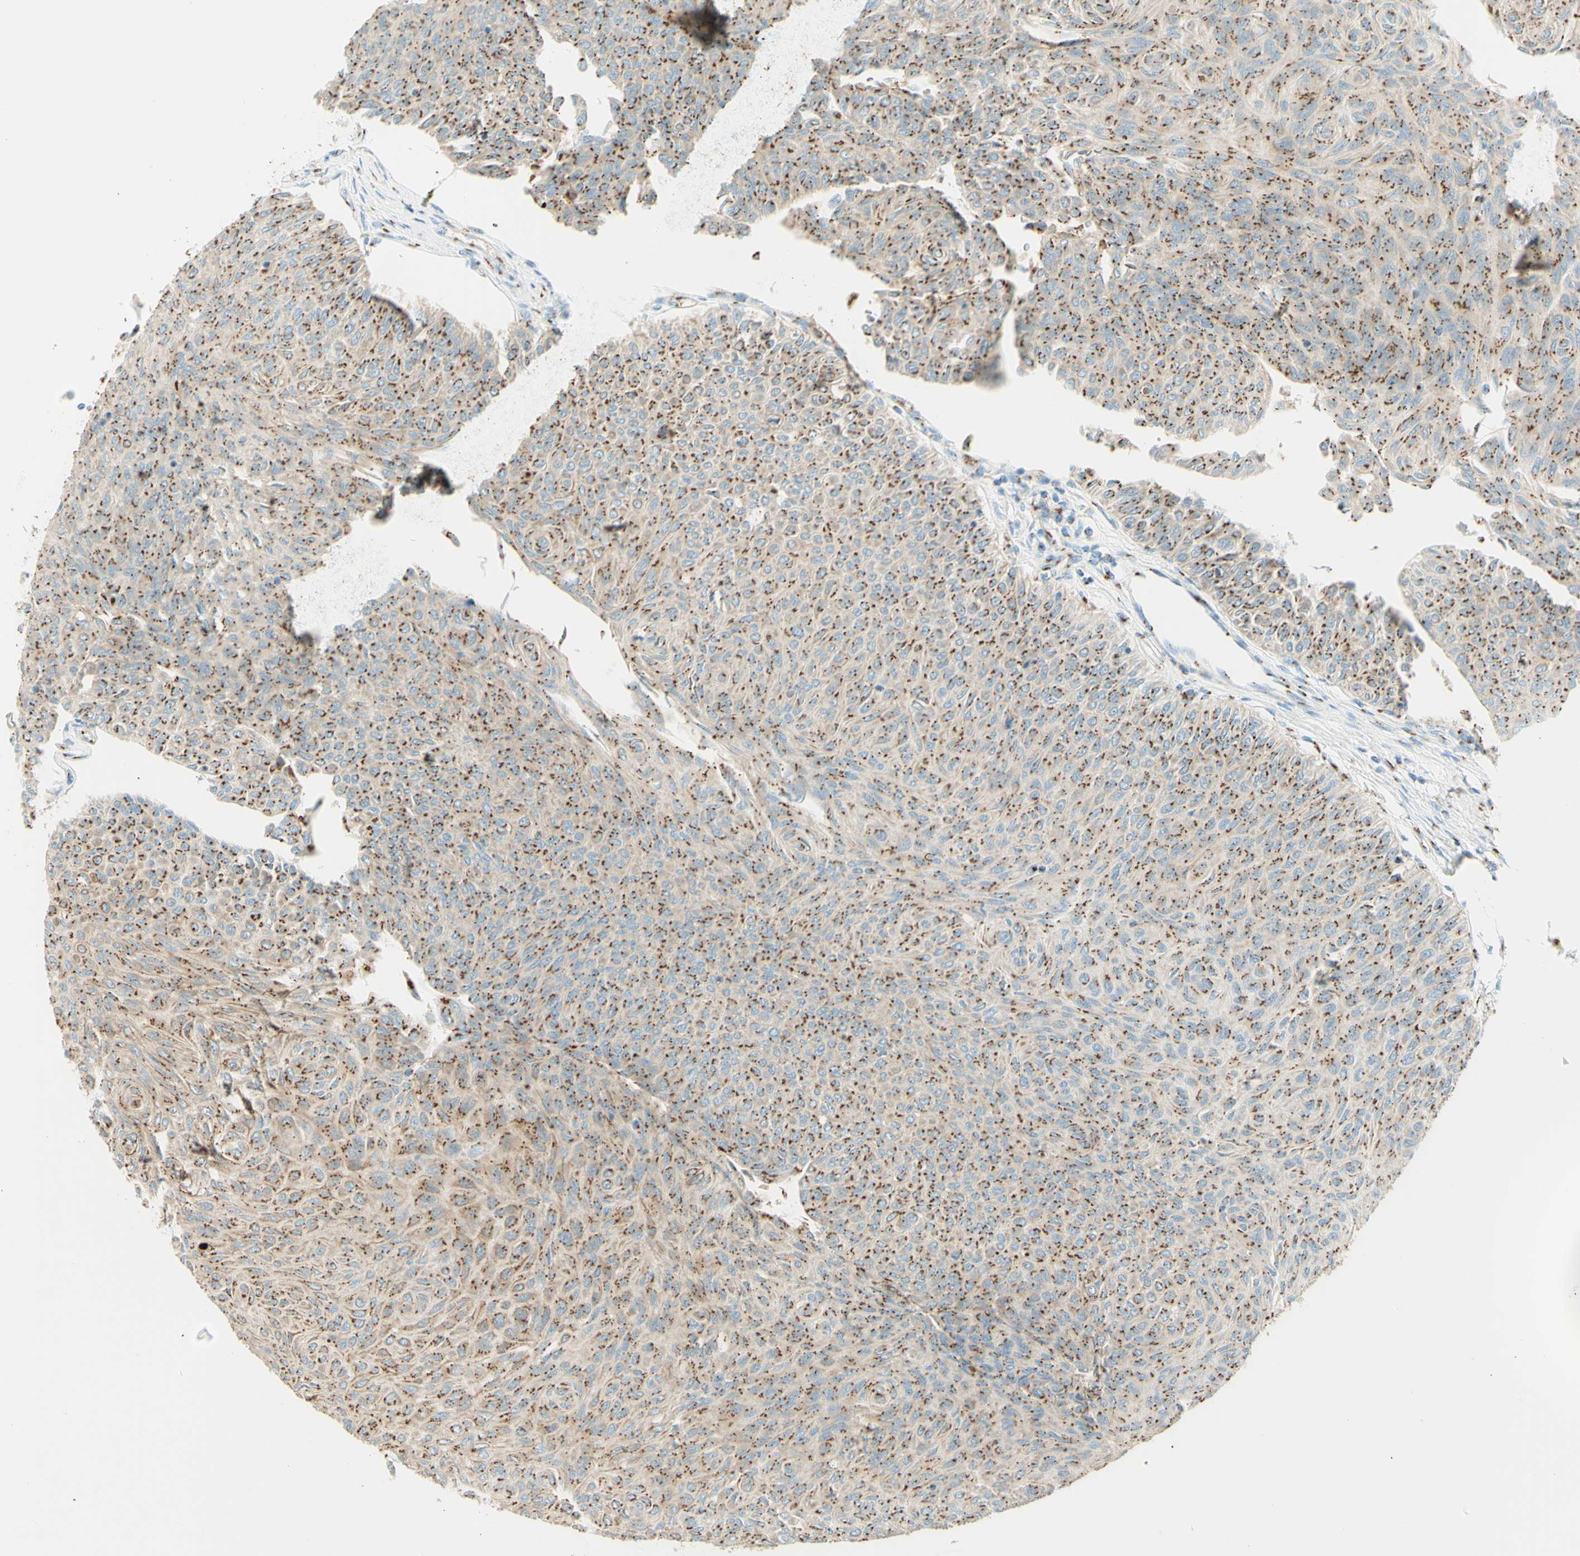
{"staining": {"intensity": "strong", "quantity": ">75%", "location": "cytoplasmic/membranous"}, "tissue": "urothelial cancer", "cell_type": "Tumor cells", "image_type": "cancer", "snomed": [{"axis": "morphology", "description": "Urothelial carcinoma, Low grade"}, {"axis": "topography", "description": "Urinary bladder"}], "caption": "Protein staining by IHC demonstrates strong cytoplasmic/membranous expression in about >75% of tumor cells in low-grade urothelial carcinoma.", "gene": "GOLGB1", "patient": {"sex": "male", "age": 78}}